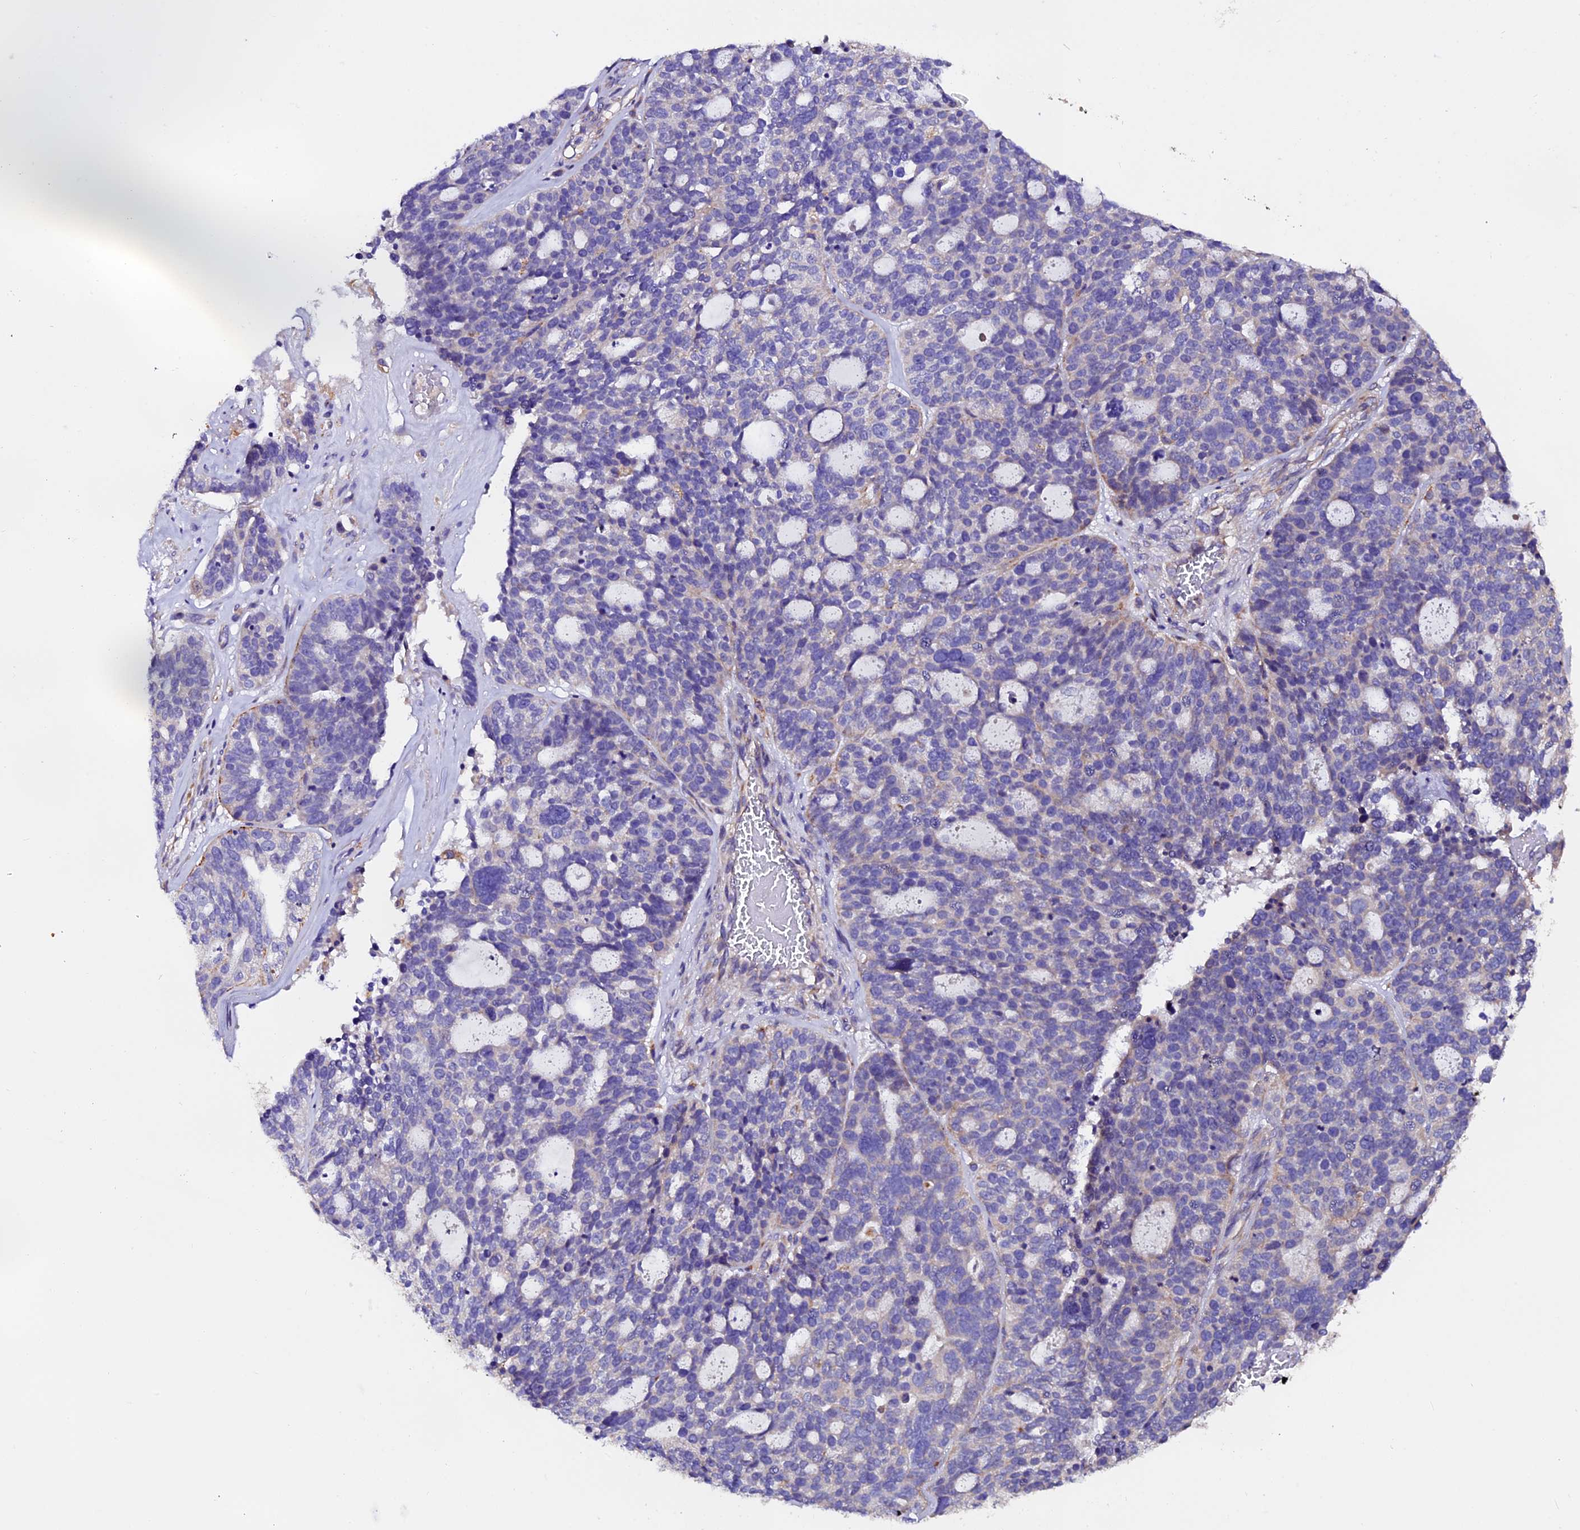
{"staining": {"intensity": "negative", "quantity": "none", "location": "none"}, "tissue": "ovarian cancer", "cell_type": "Tumor cells", "image_type": "cancer", "snomed": [{"axis": "morphology", "description": "Cystadenocarcinoma, serous, NOS"}, {"axis": "topography", "description": "Ovary"}], "caption": "This is an immunohistochemistry (IHC) histopathology image of serous cystadenocarcinoma (ovarian). There is no expression in tumor cells.", "gene": "CLN5", "patient": {"sex": "female", "age": 59}}